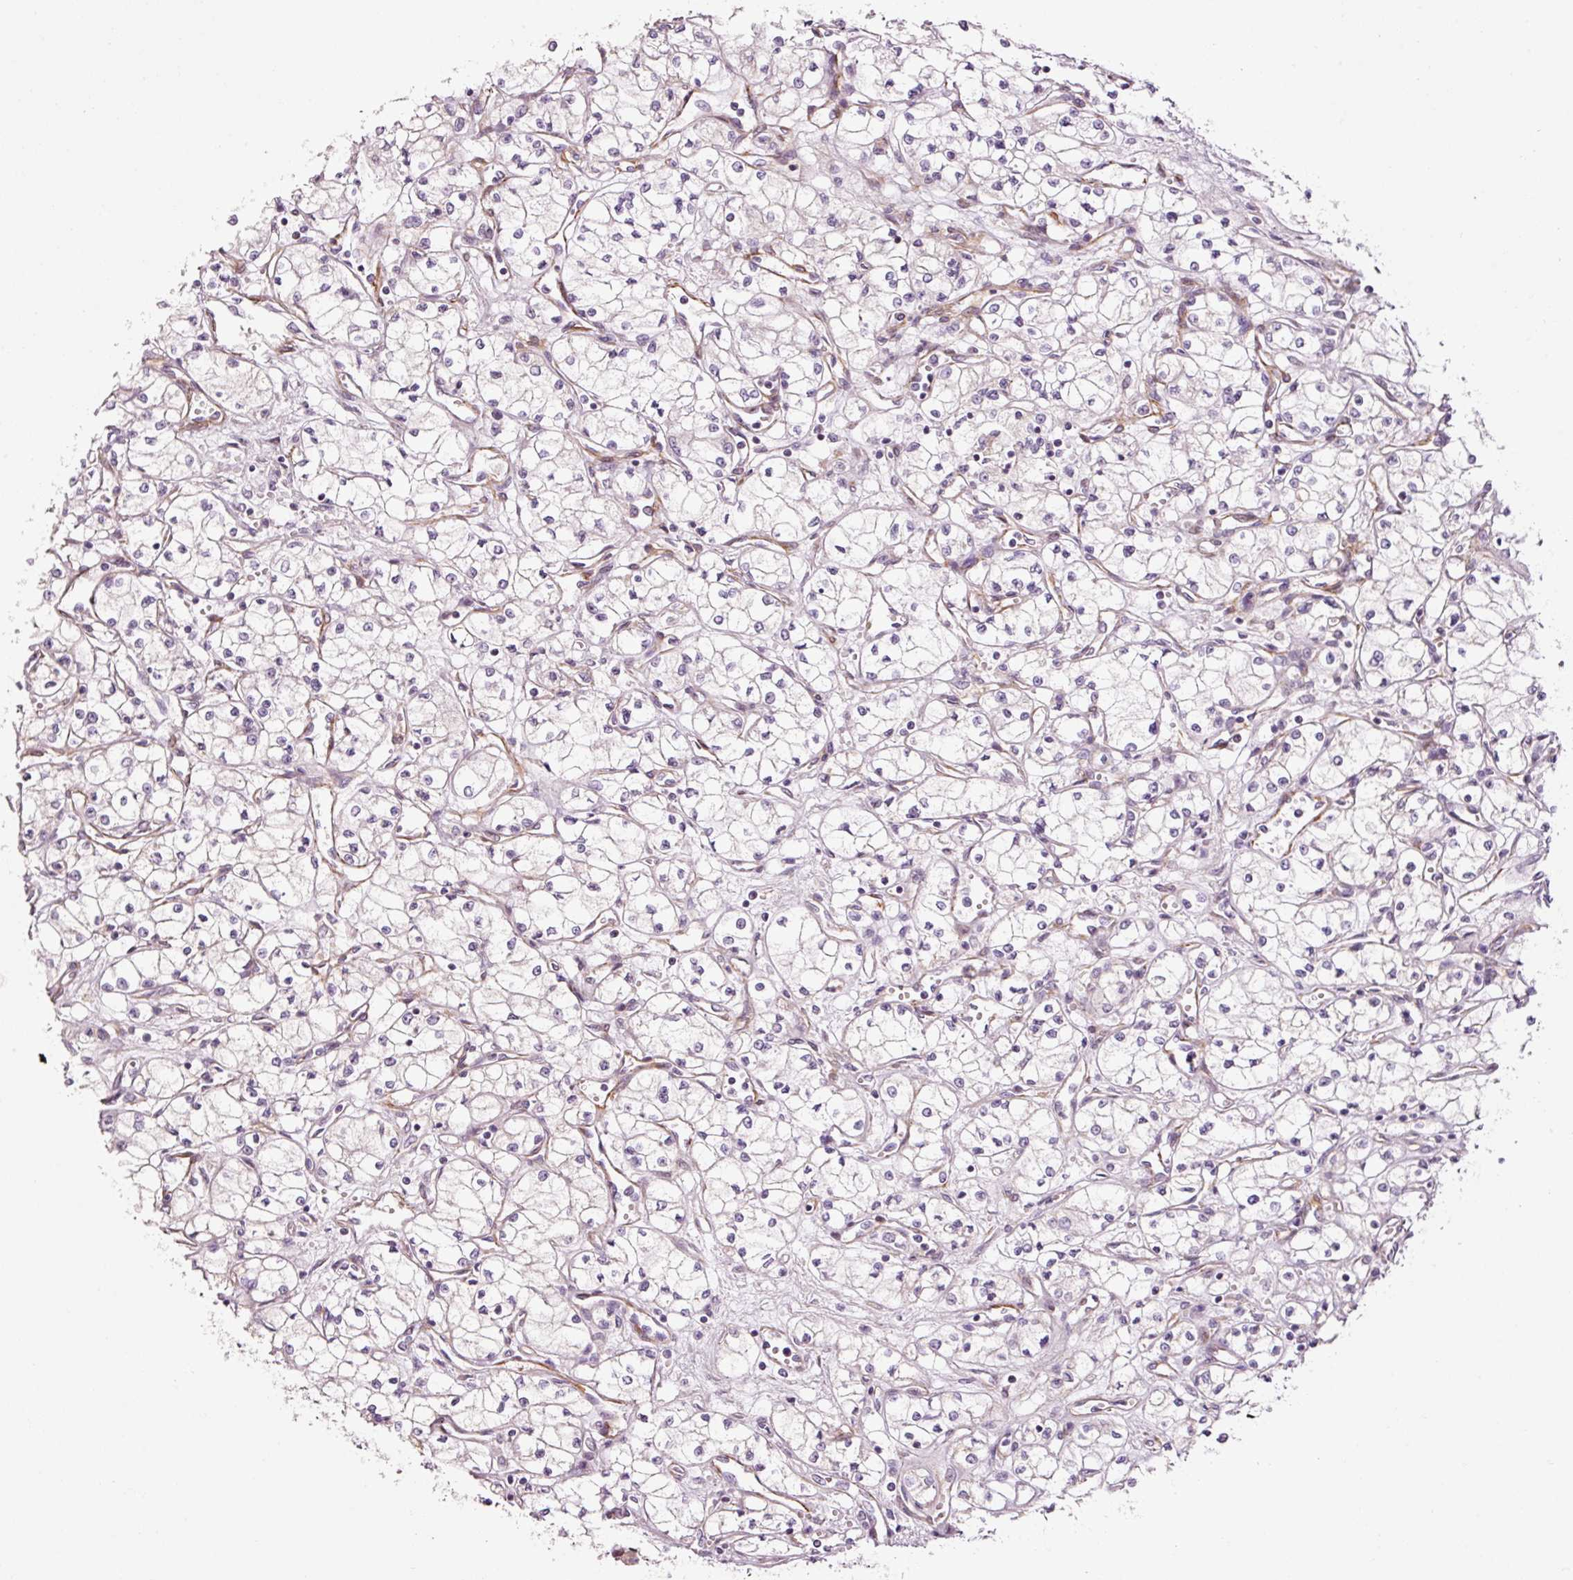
{"staining": {"intensity": "negative", "quantity": "none", "location": "none"}, "tissue": "renal cancer", "cell_type": "Tumor cells", "image_type": "cancer", "snomed": [{"axis": "morphology", "description": "Normal tissue, NOS"}, {"axis": "morphology", "description": "Adenocarcinoma, NOS"}, {"axis": "topography", "description": "Kidney"}], "caption": "The immunohistochemistry micrograph has no significant staining in tumor cells of renal adenocarcinoma tissue. (DAB (3,3'-diaminobenzidine) immunohistochemistry (IHC) with hematoxylin counter stain).", "gene": "ANKRD20A1", "patient": {"sex": "male", "age": 59}}